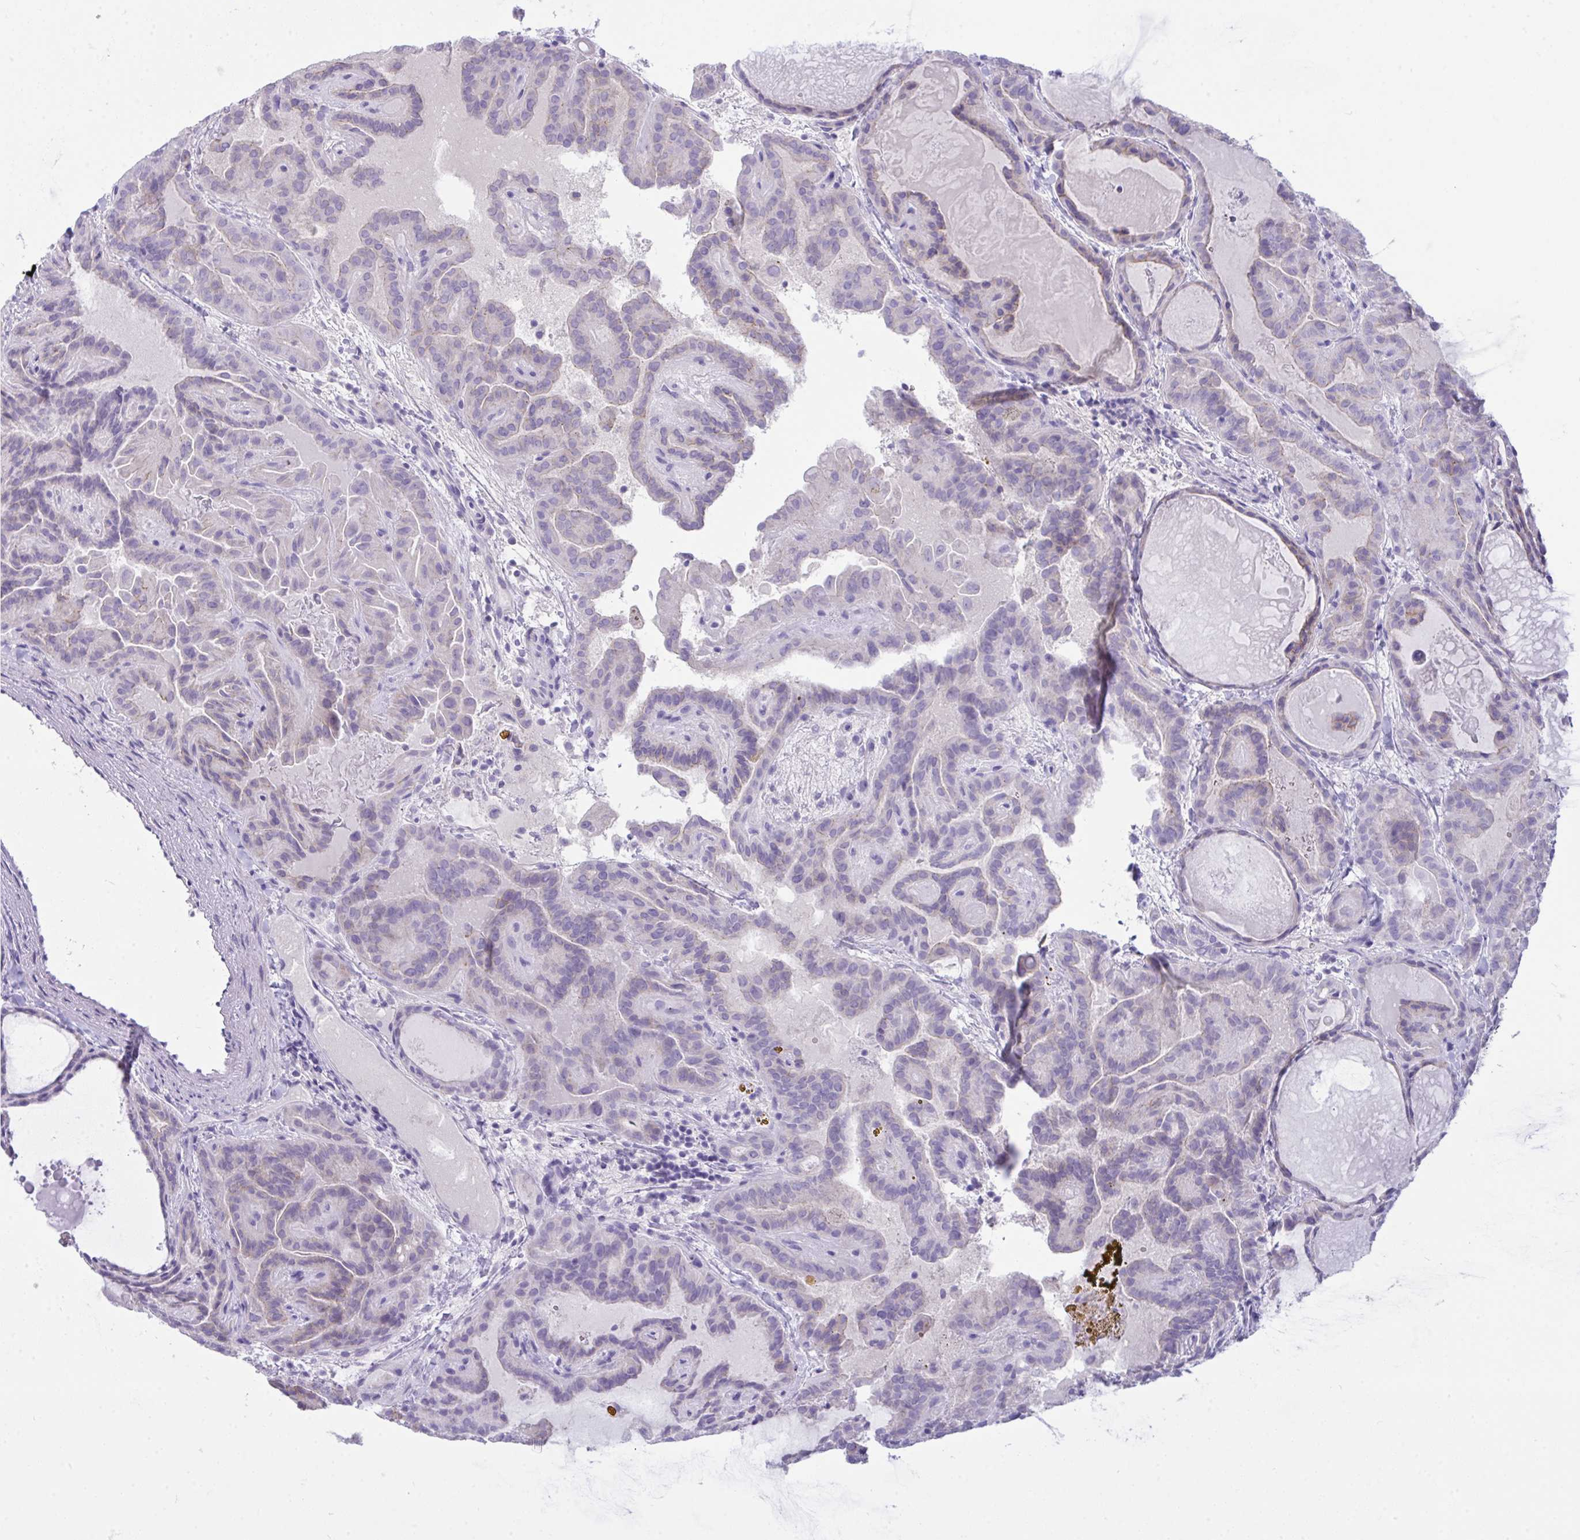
{"staining": {"intensity": "weak", "quantity": "<25%", "location": "cytoplasmic/membranous"}, "tissue": "thyroid cancer", "cell_type": "Tumor cells", "image_type": "cancer", "snomed": [{"axis": "morphology", "description": "Papillary adenocarcinoma, NOS"}, {"axis": "topography", "description": "Thyroid gland"}], "caption": "The image demonstrates no staining of tumor cells in thyroid papillary adenocarcinoma.", "gene": "GLB1L2", "patient": {"sex": "female", "age": 46}}